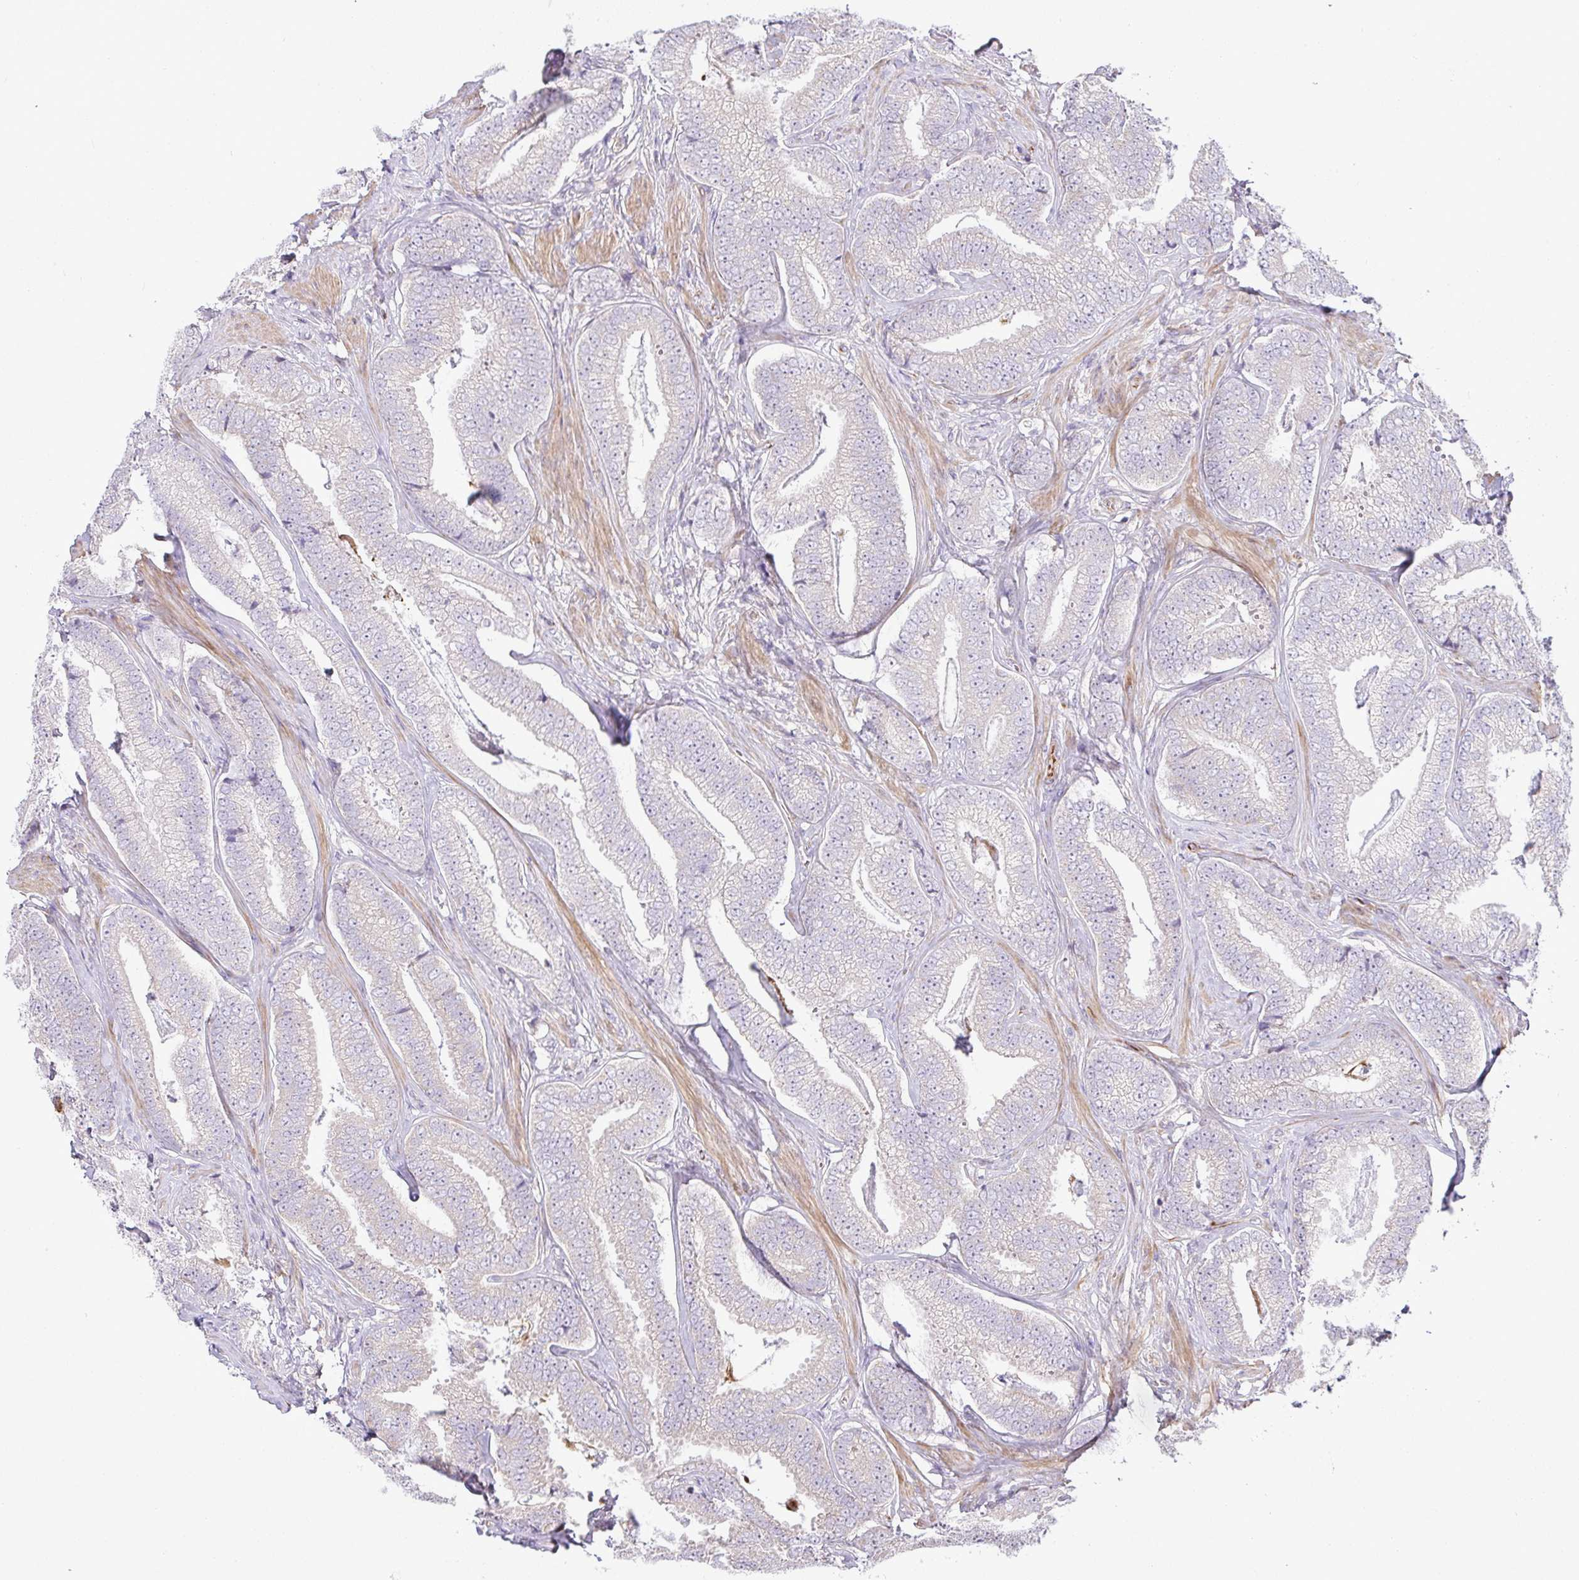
{"staining": {"intensity": "negative", "quantity": "none", "location": "none"}, "tissue": "prostate cancer", "cell_type": "Tumor cells", "image_type": "cancer", "snomed": [{"axis": "morphology", "description": "Adenocarcinoma, Low grade"}, {"axis": "topography", "description": "Prostate"}], "caption": "Low-grade adenocarcinoma (prostate) stained for a protein using immunohistochemistry exhibits no expression tumor cells.", "gene": "GRID2", "patient": {"sex": "male", "age": 63}}